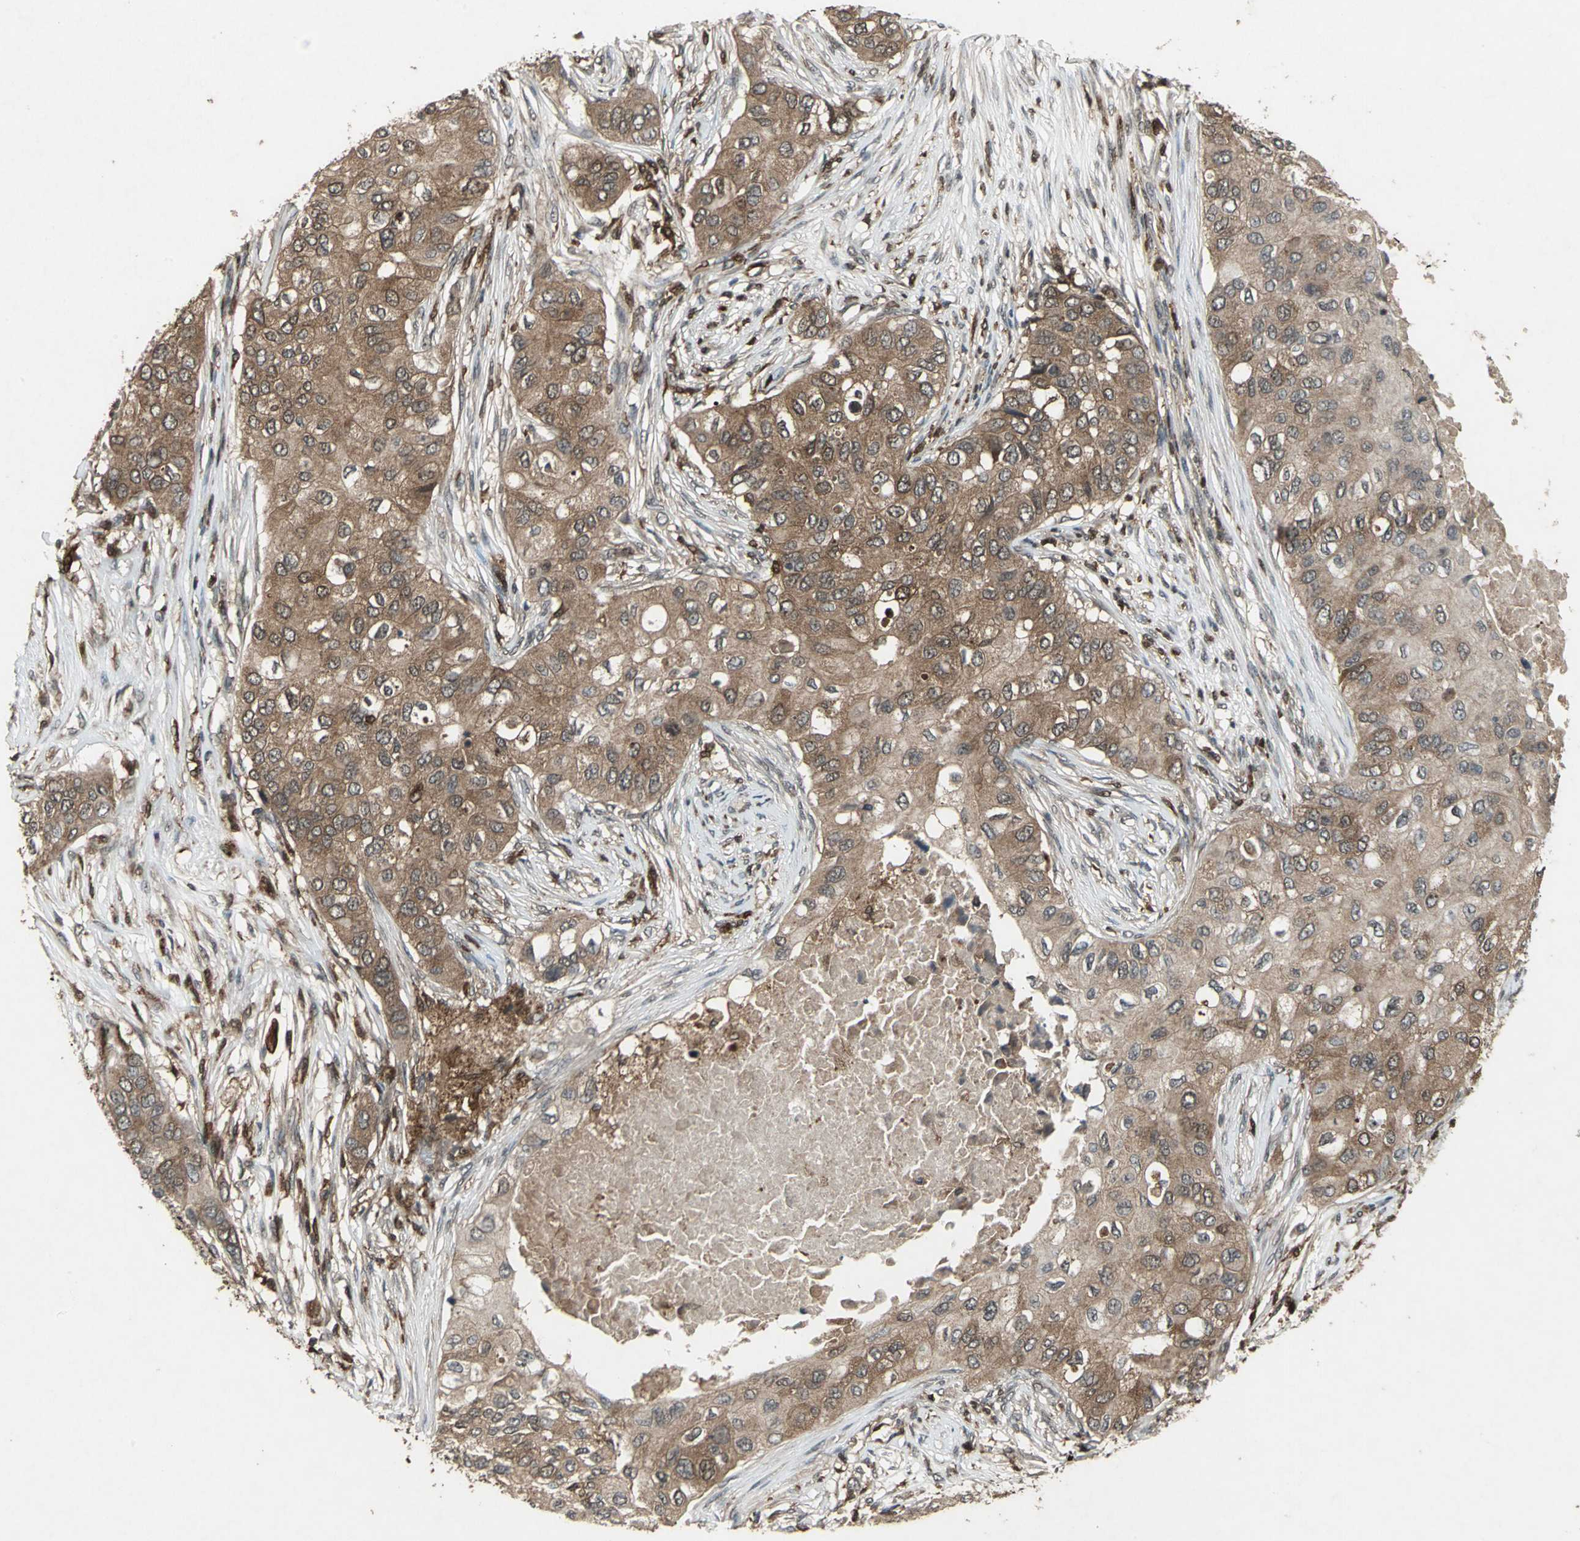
{"staining": {"intensity": "moderate", "quantity": ">75%", "location": "cytoplasmic/membranous"}, "tissue": "breast cancer", "cell_type": "Tumor cells", "image_type": "cancer", "snomed": [{"axis": "morphology", "description": "Normal tissue, NOS"}, {"axis": "morphology", "description": "Duct carcinoma"}, {"axis": "topography", "description": "Breast"}], "caption": "Immunohistochemical staining of breast cancer demonstrates medium levels of moderate cytoplasmic/membranous protein staining in approximately >75% of tumor cells. The staining was performed using DAB to visualize the protein expression in brown, while the nuclei were stained in blue with hematoxylin (Magnification: 20x).", "gene": "PYCARD", "patient": {"sex": "female", "age": 49}}